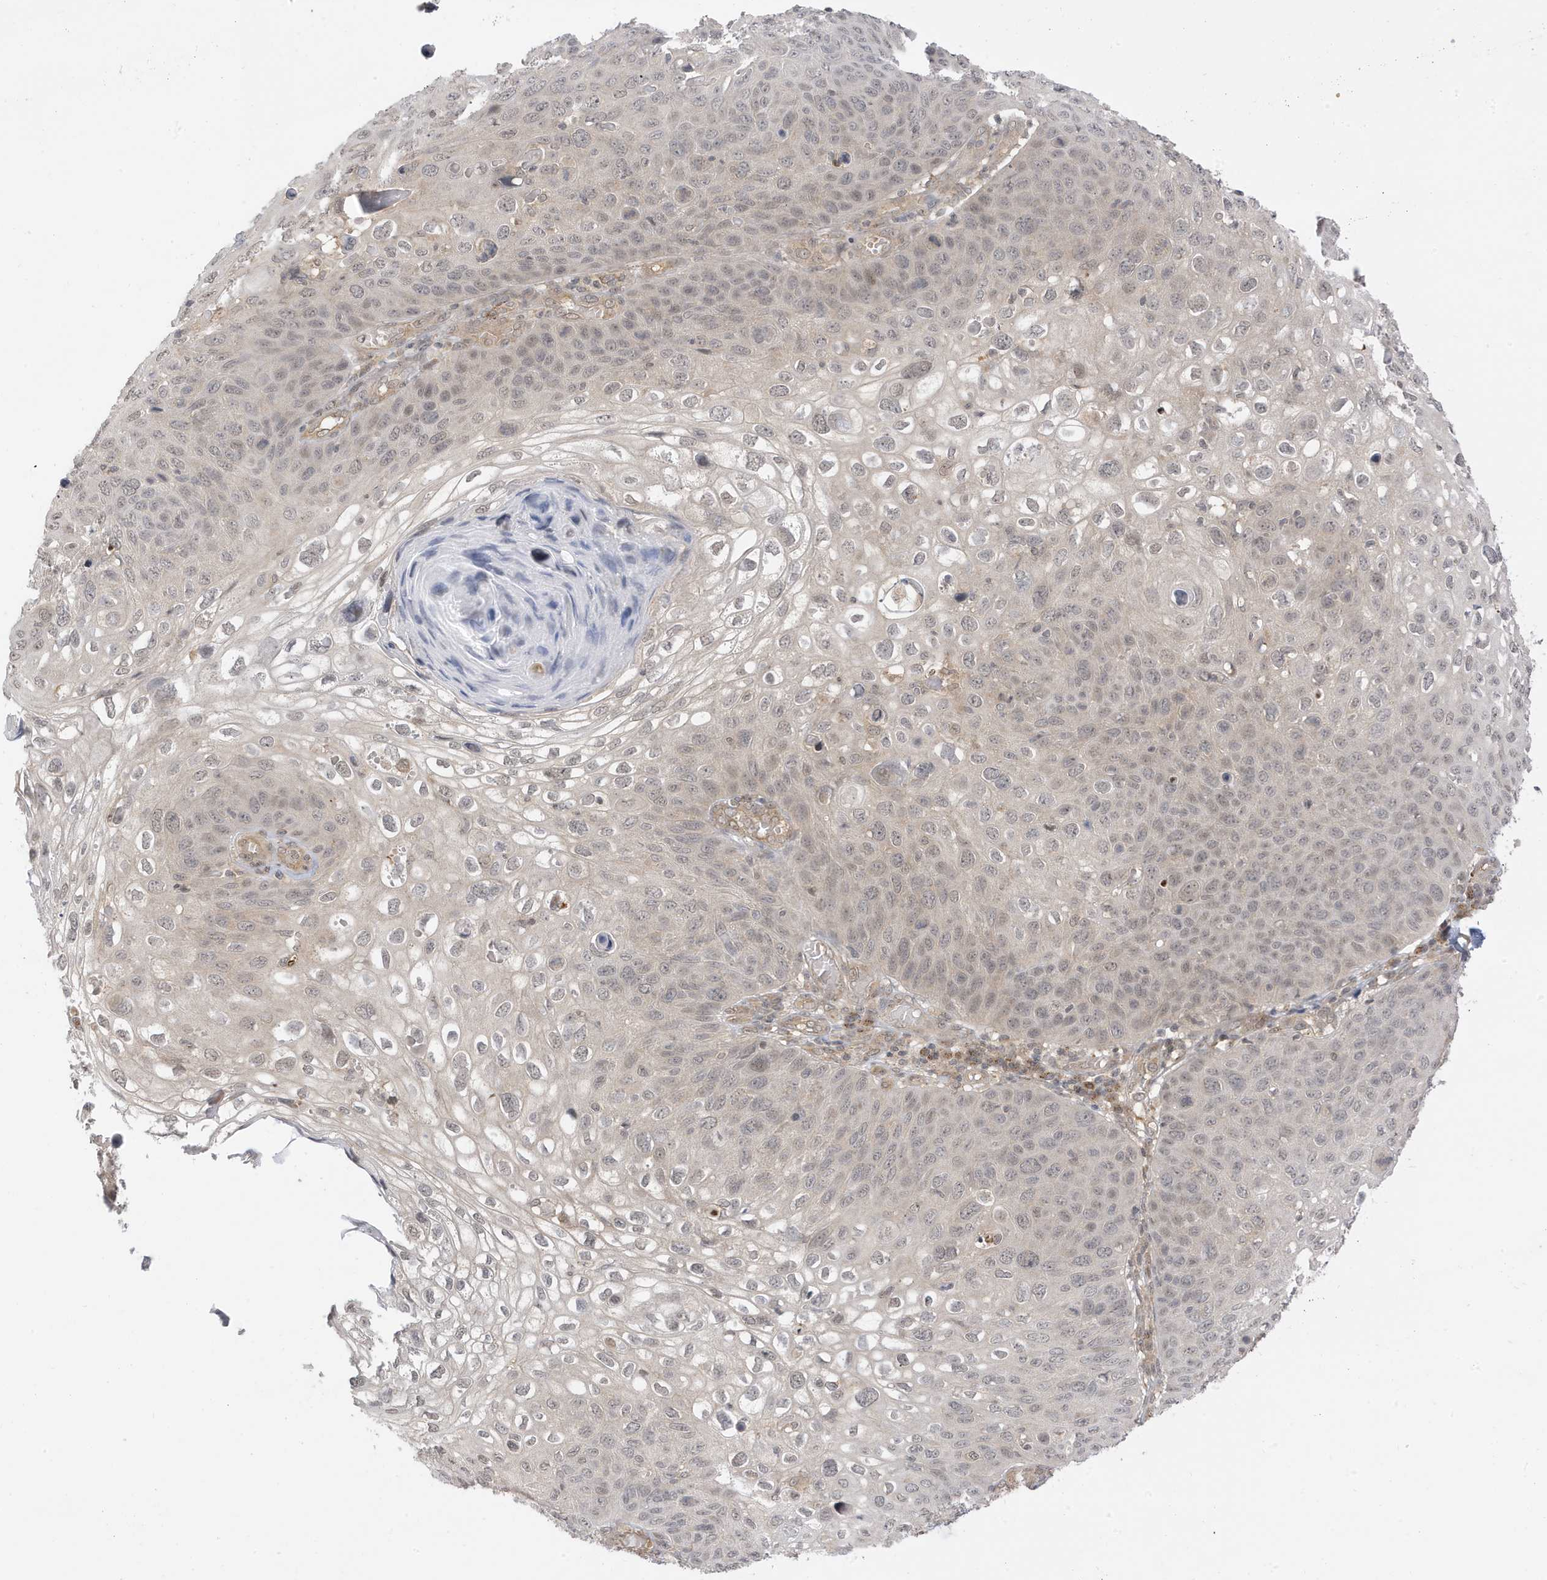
{"staining": {"intensity": "weak", "quantity": ">75%", "location": "nuclear"}, "tissue": "skin cancer", "cell_type": "Tumor cells", "image_type": "cancer", "snomed": [{"axis": "morphology", "description": "Squamous cell carcinoma, NOS"}, {"axis": "topography", "description": "Skin"}], "caption": "About >75% of tumor cells in skin cancer (squamous cell carcinoma) reveal weak nuclear protein positivity as visualized by brown immunohistochemical staining.", "gene": "TAB3", "patient": {"sex": "female", "age": 90}}